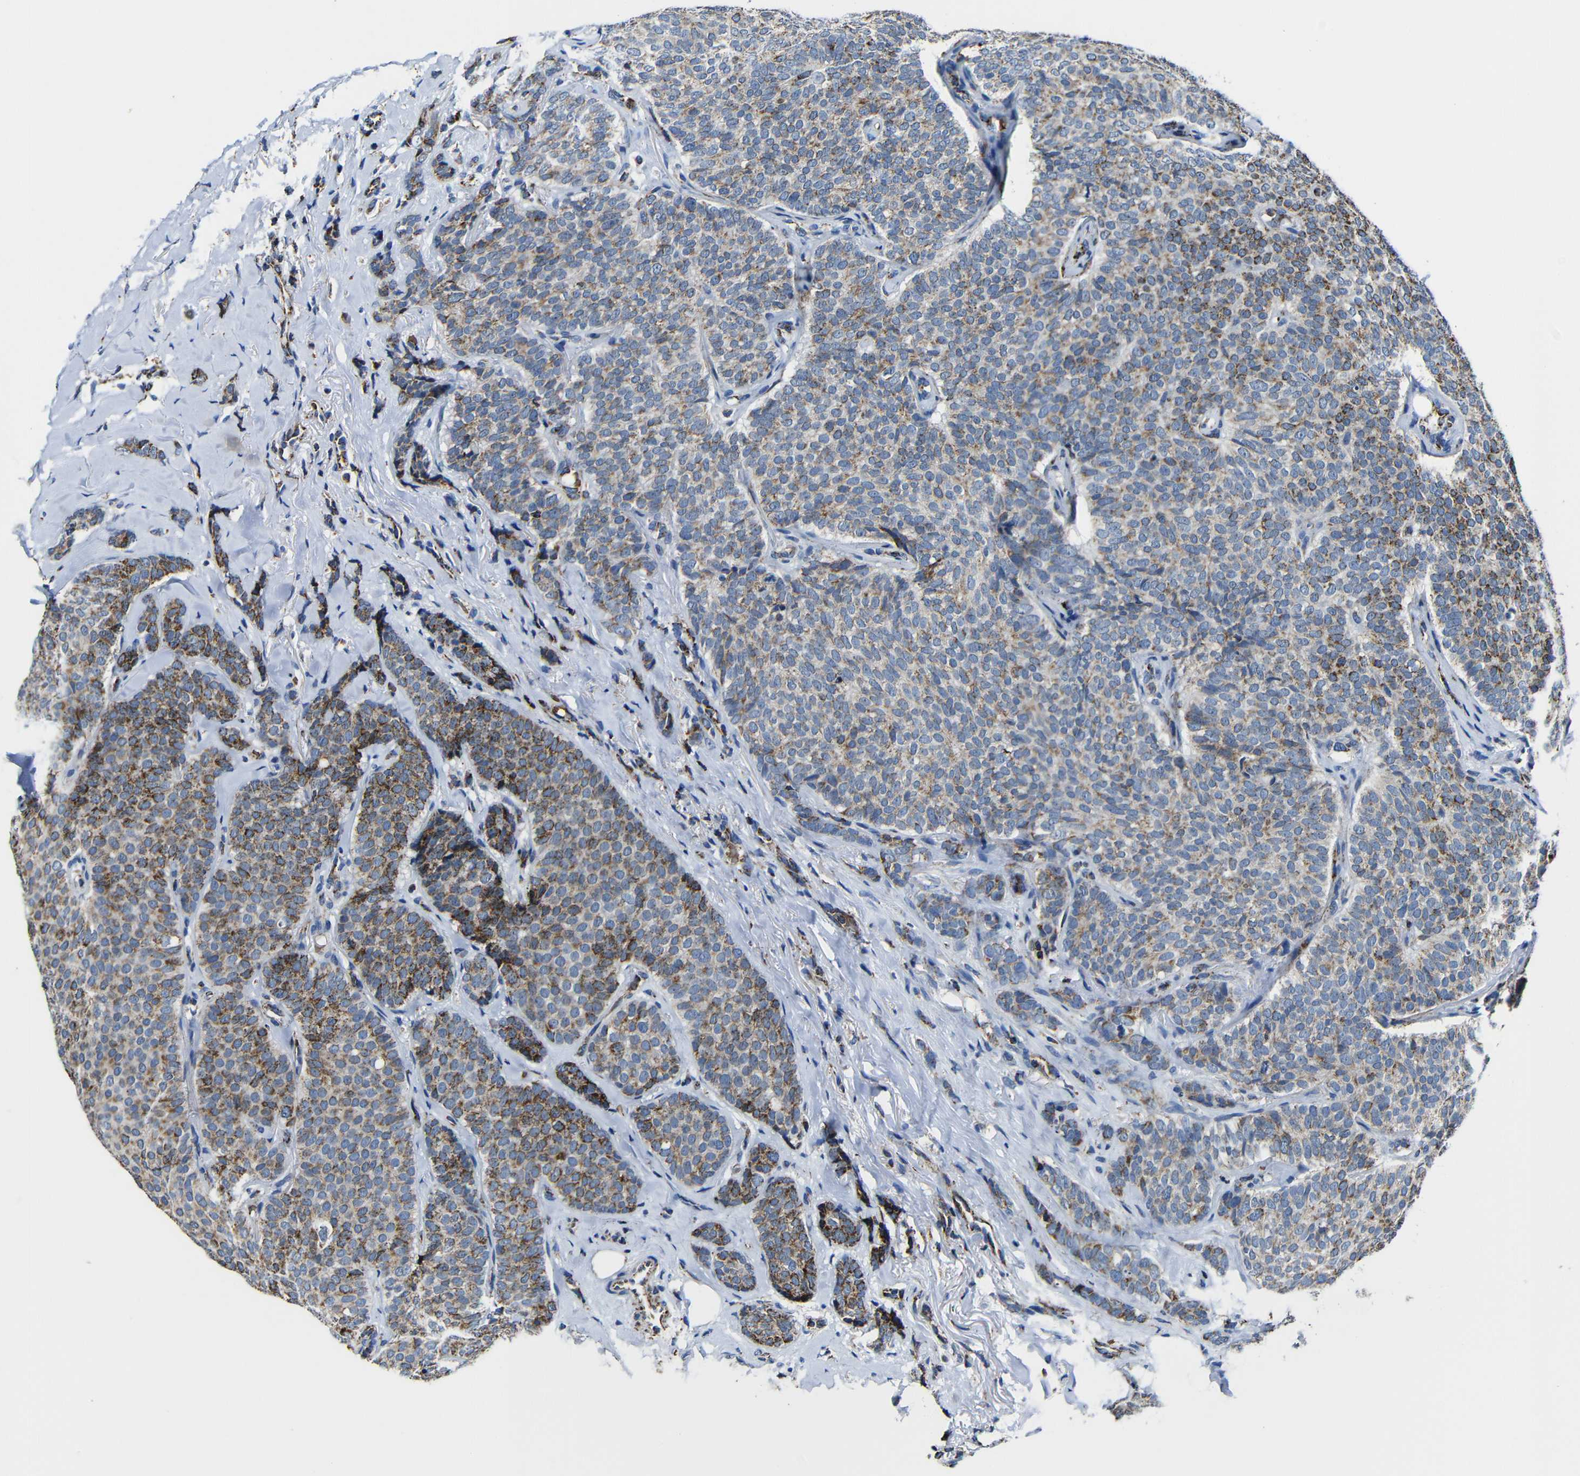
{"staining": {"intensity": "moderate", "quantity": "25%-75%", "location": "cytoplasmic/membranous"}, "tissue": "breast cancer", "cell_type": "Tumor cells", "image_type": "cancer", "snomed": [{"axis": "morphology", "description": "Lobular carcinoma"}, {"axis": "topography", "description": "Skin"}, {"axis": "topography", "description": "Breast"}], "caption": "A histopathology image of human breast cancer stained for a protein reveals moderate cytoplasmic/membranous brown staining in tumor cells. The staining was performed using DAB, with brown indicating positive protein expression. Nuclei are stained blue with hematoxylin.", "gene": "CA5B", "patient": {"sex": "female", "age": 46}}